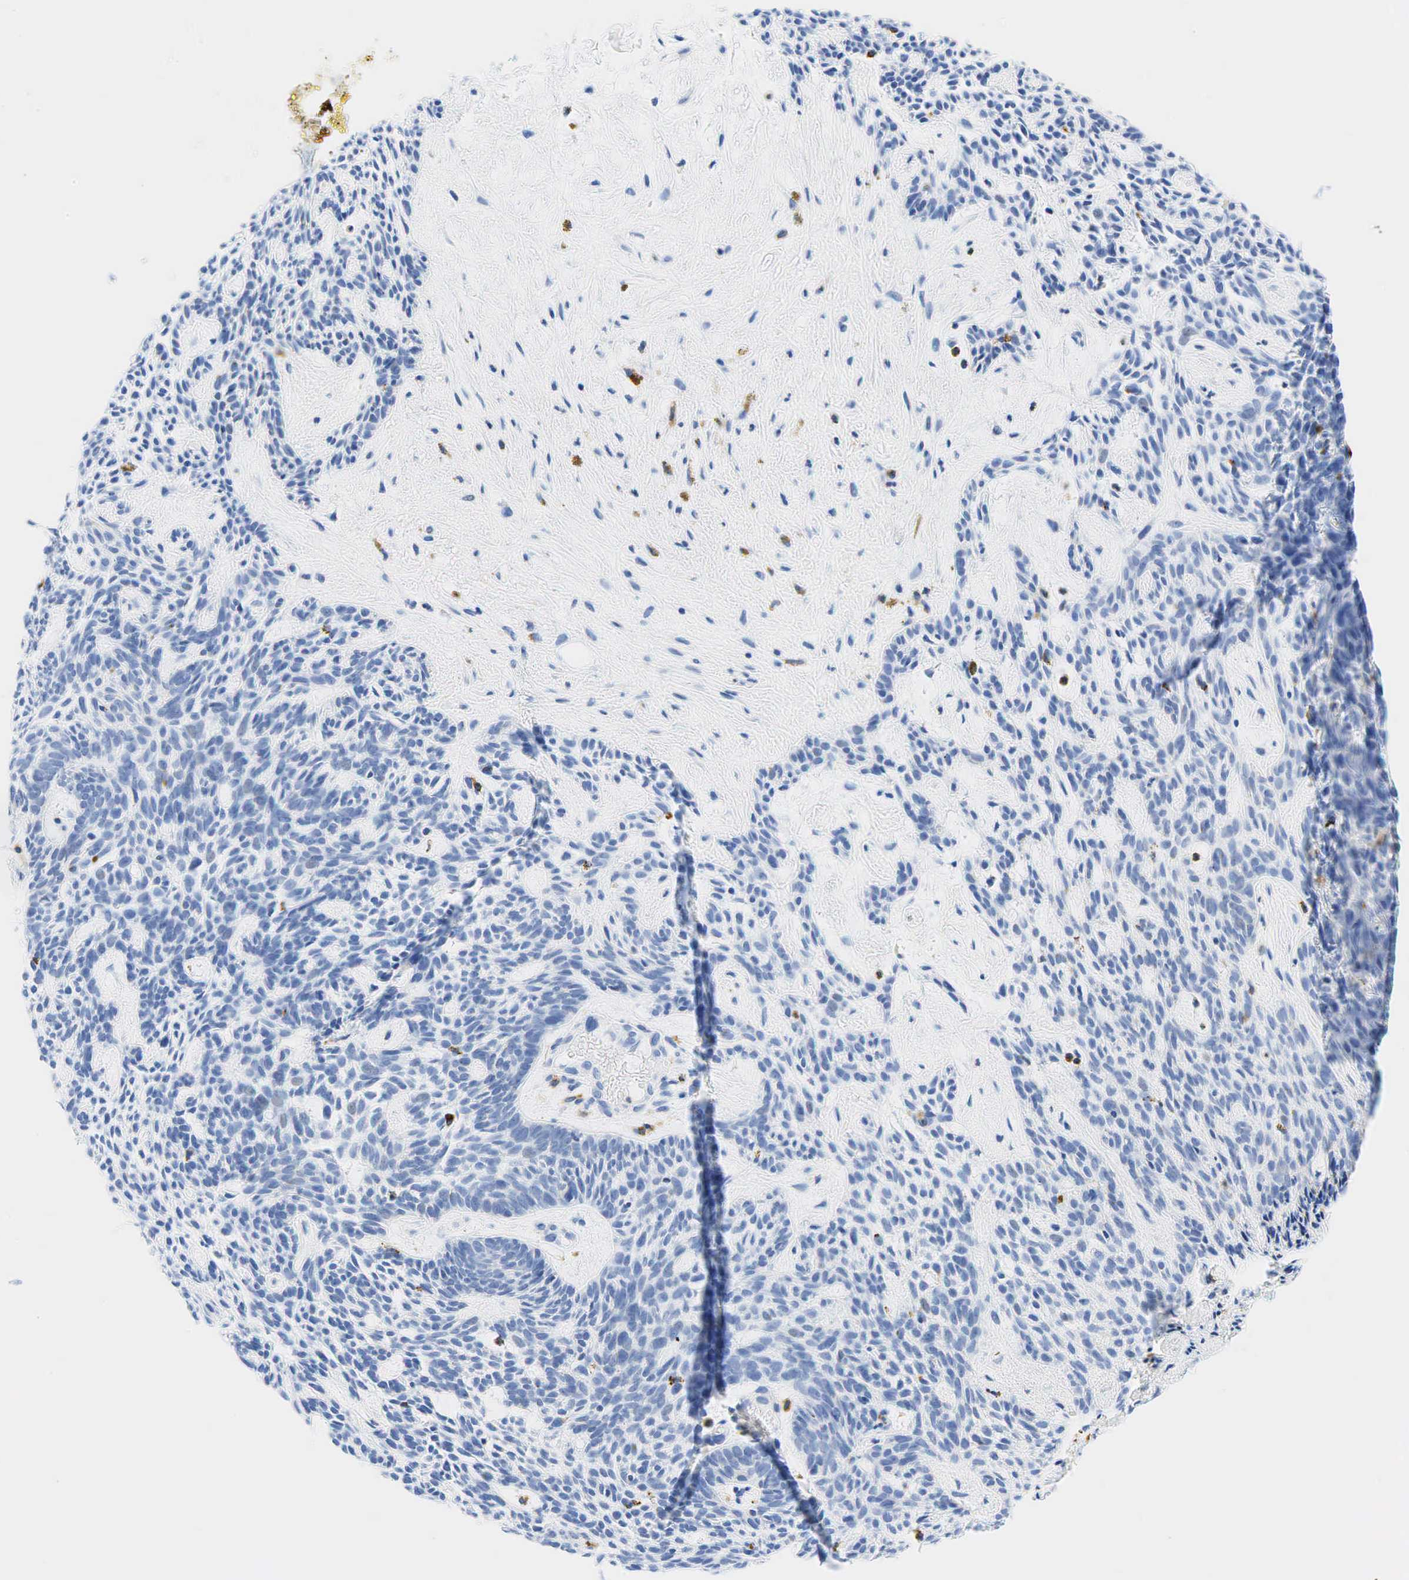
{"staining": {"intensity": "negative", "quantity": "none", "location": "none"}, "tissue": "skin cancer", "cell_type": "Tumor cells", "image_type": "cancer", "snomed": [{"axis": "morphology", "description": "Basal cell carcinoma"}, {"axis": "topography", "description": "Skin"}], "caption": "A photomicrograph of skin basal cell carcinoma stained for a protein displays no brown staining in tumor cells. (Stains: DAB (3,3'-diaminobenzidine) immunohistochemistry with hematoxylin counter stain, Microscopy: brightfield microscopy at high magnification).", "gene": "CD68", "patient": {"sex": "male", "age": 58}}